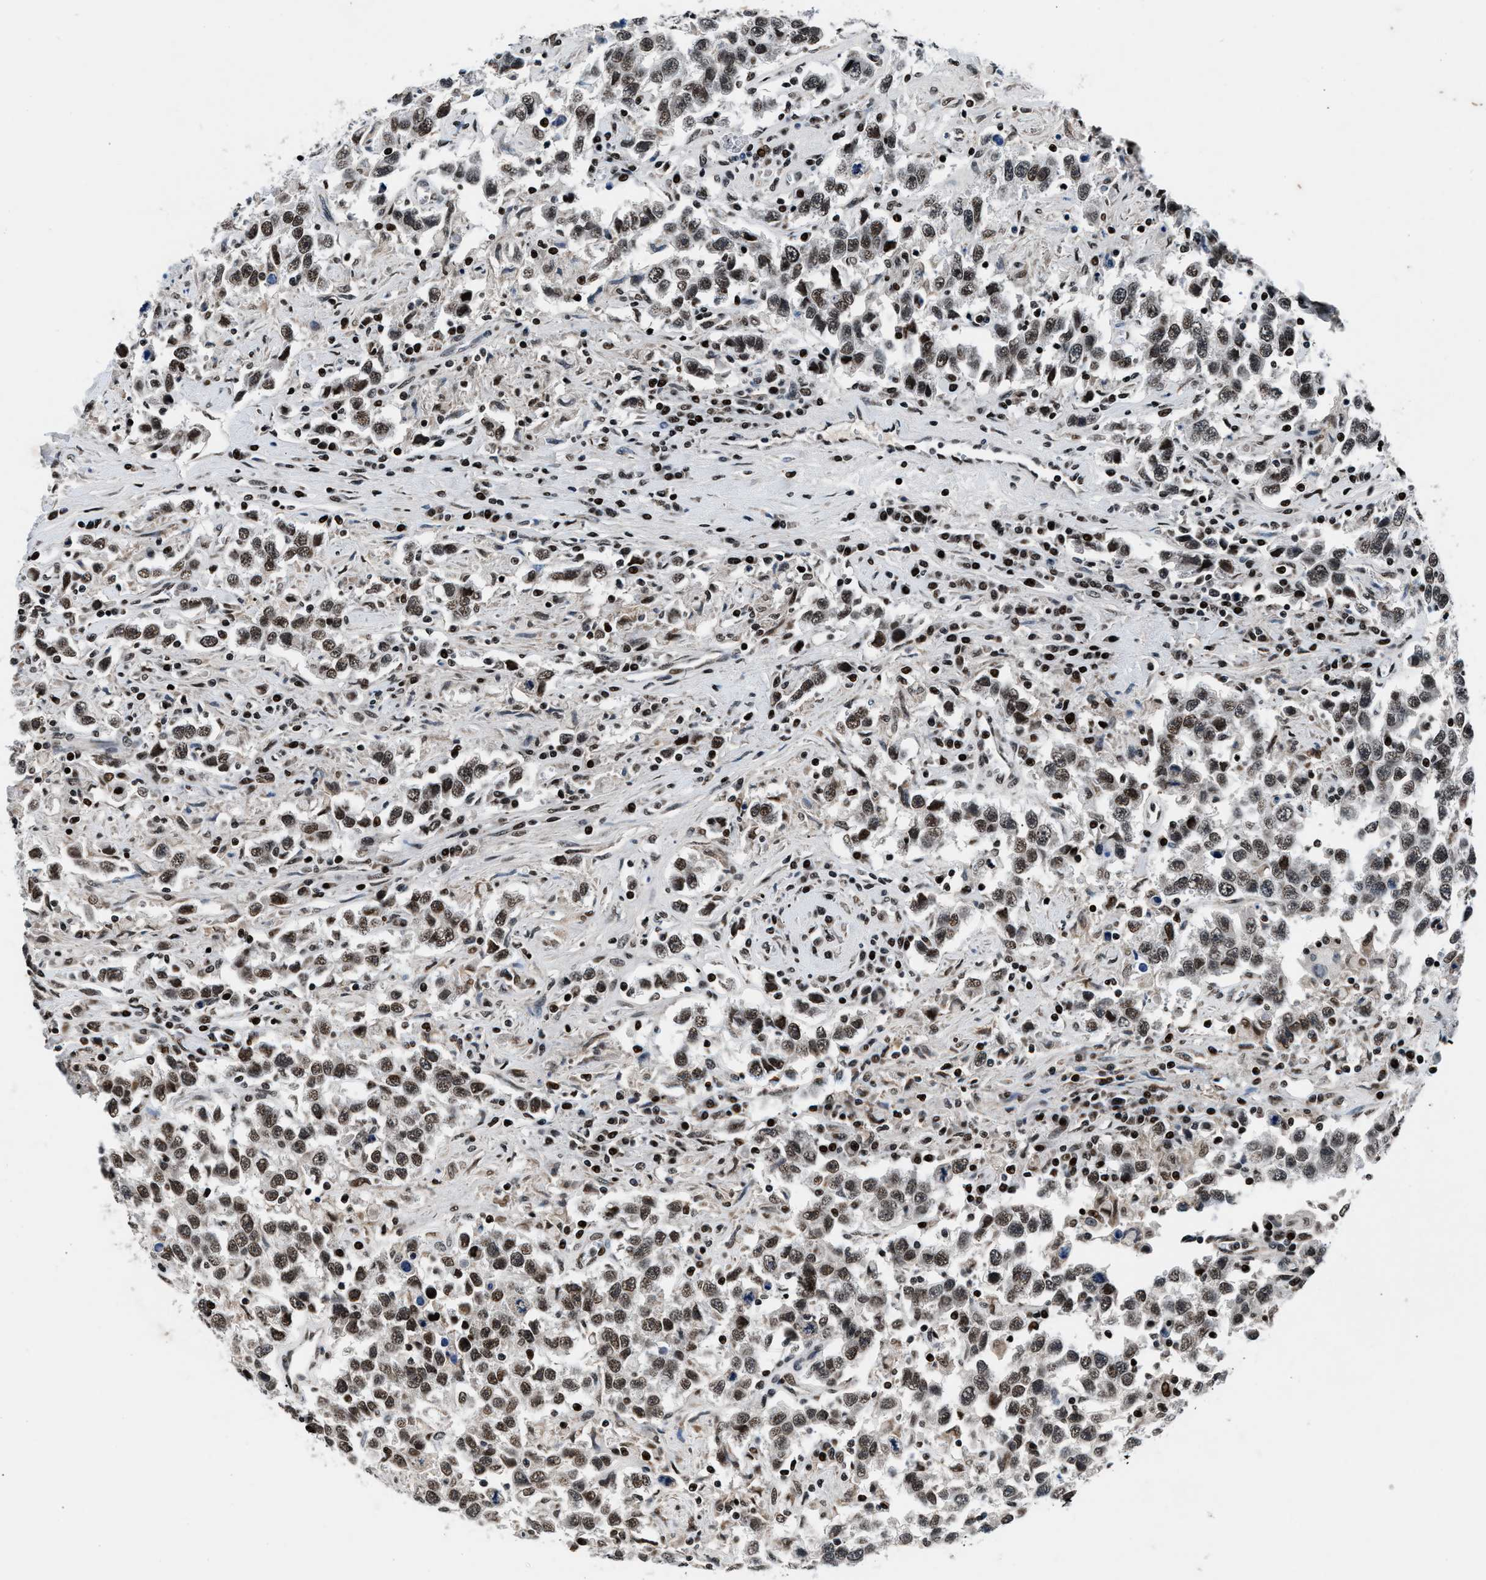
{"staining": {"intensity": "moderate", "quantity": ">75%", "location": "nuclear"}, "tissue": "testis cancer", "cell_type": "Tumor cells", "image_type": "cancer", "snomed": [{"axis": "morphology", "description": "Seminoma, NOS"}, {"axis": "topography", "description": "Testis"}], "caption": "This micrograph reveals immunohistochemistry staining of human seminoma (testis), with medium moderate nuclear expression in approximately >75% of tumor cells.", "gene": "PRRC2B", "patient": {"sex": "male", "age": 41}}